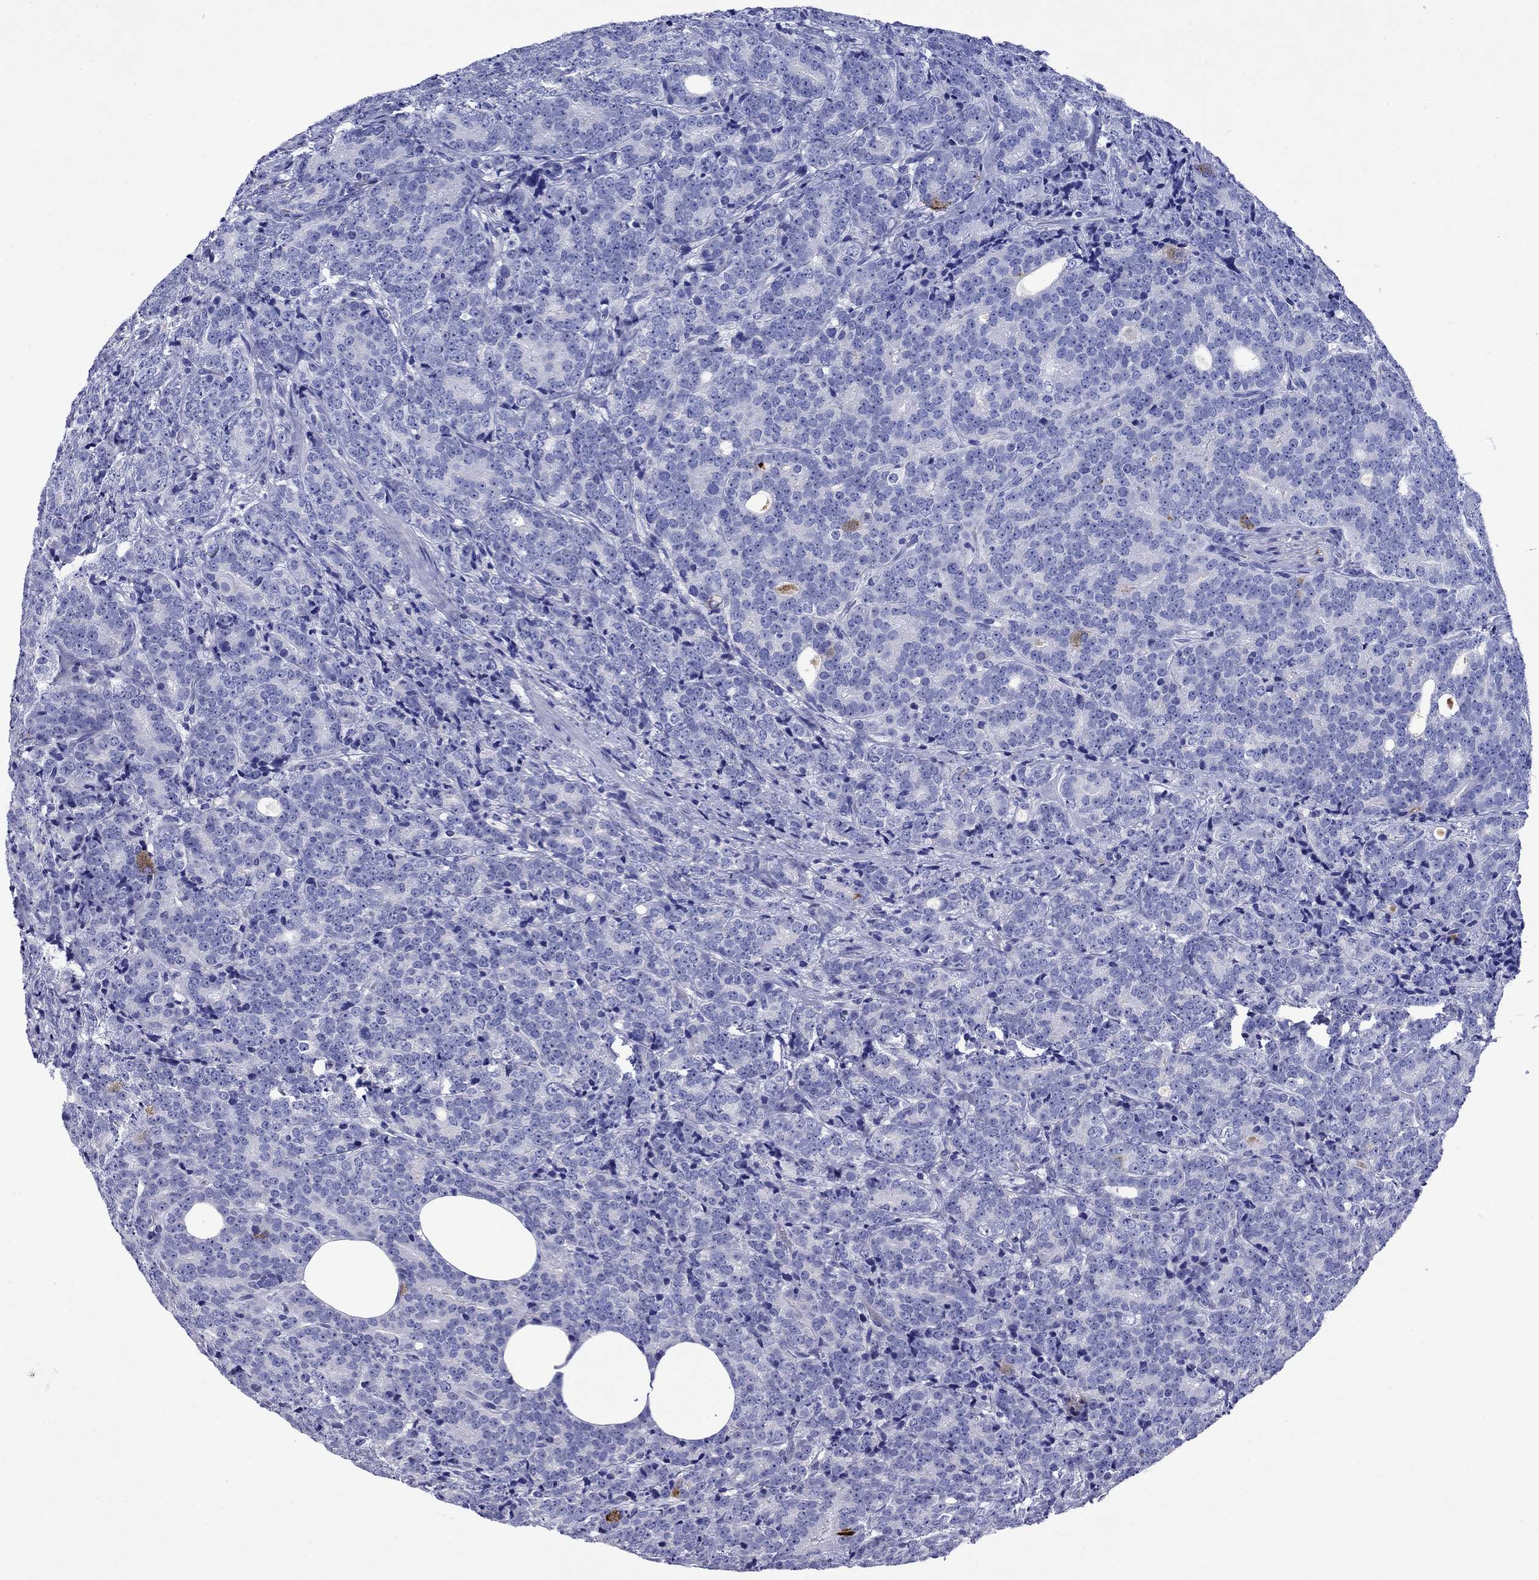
{"staining": {"intensity": "negative", "quantity": "none", "location": "none"}, "tissue": "prostate cancer", "cell_type": "Tumor cells", "image_type": "cancer", "snomed": [{"axis": "morphology", "description": "Adenocarcinoma, NOS"}, {"axis": "topography", "description": "Prostate"}], "caption": "This is a micrograph of IHC staining of prostate cancer (adenocarcinoma), which shows no expression in tumor cells.", "gene": "SCG2", "patient": {"sex": "male", "age": 71}}